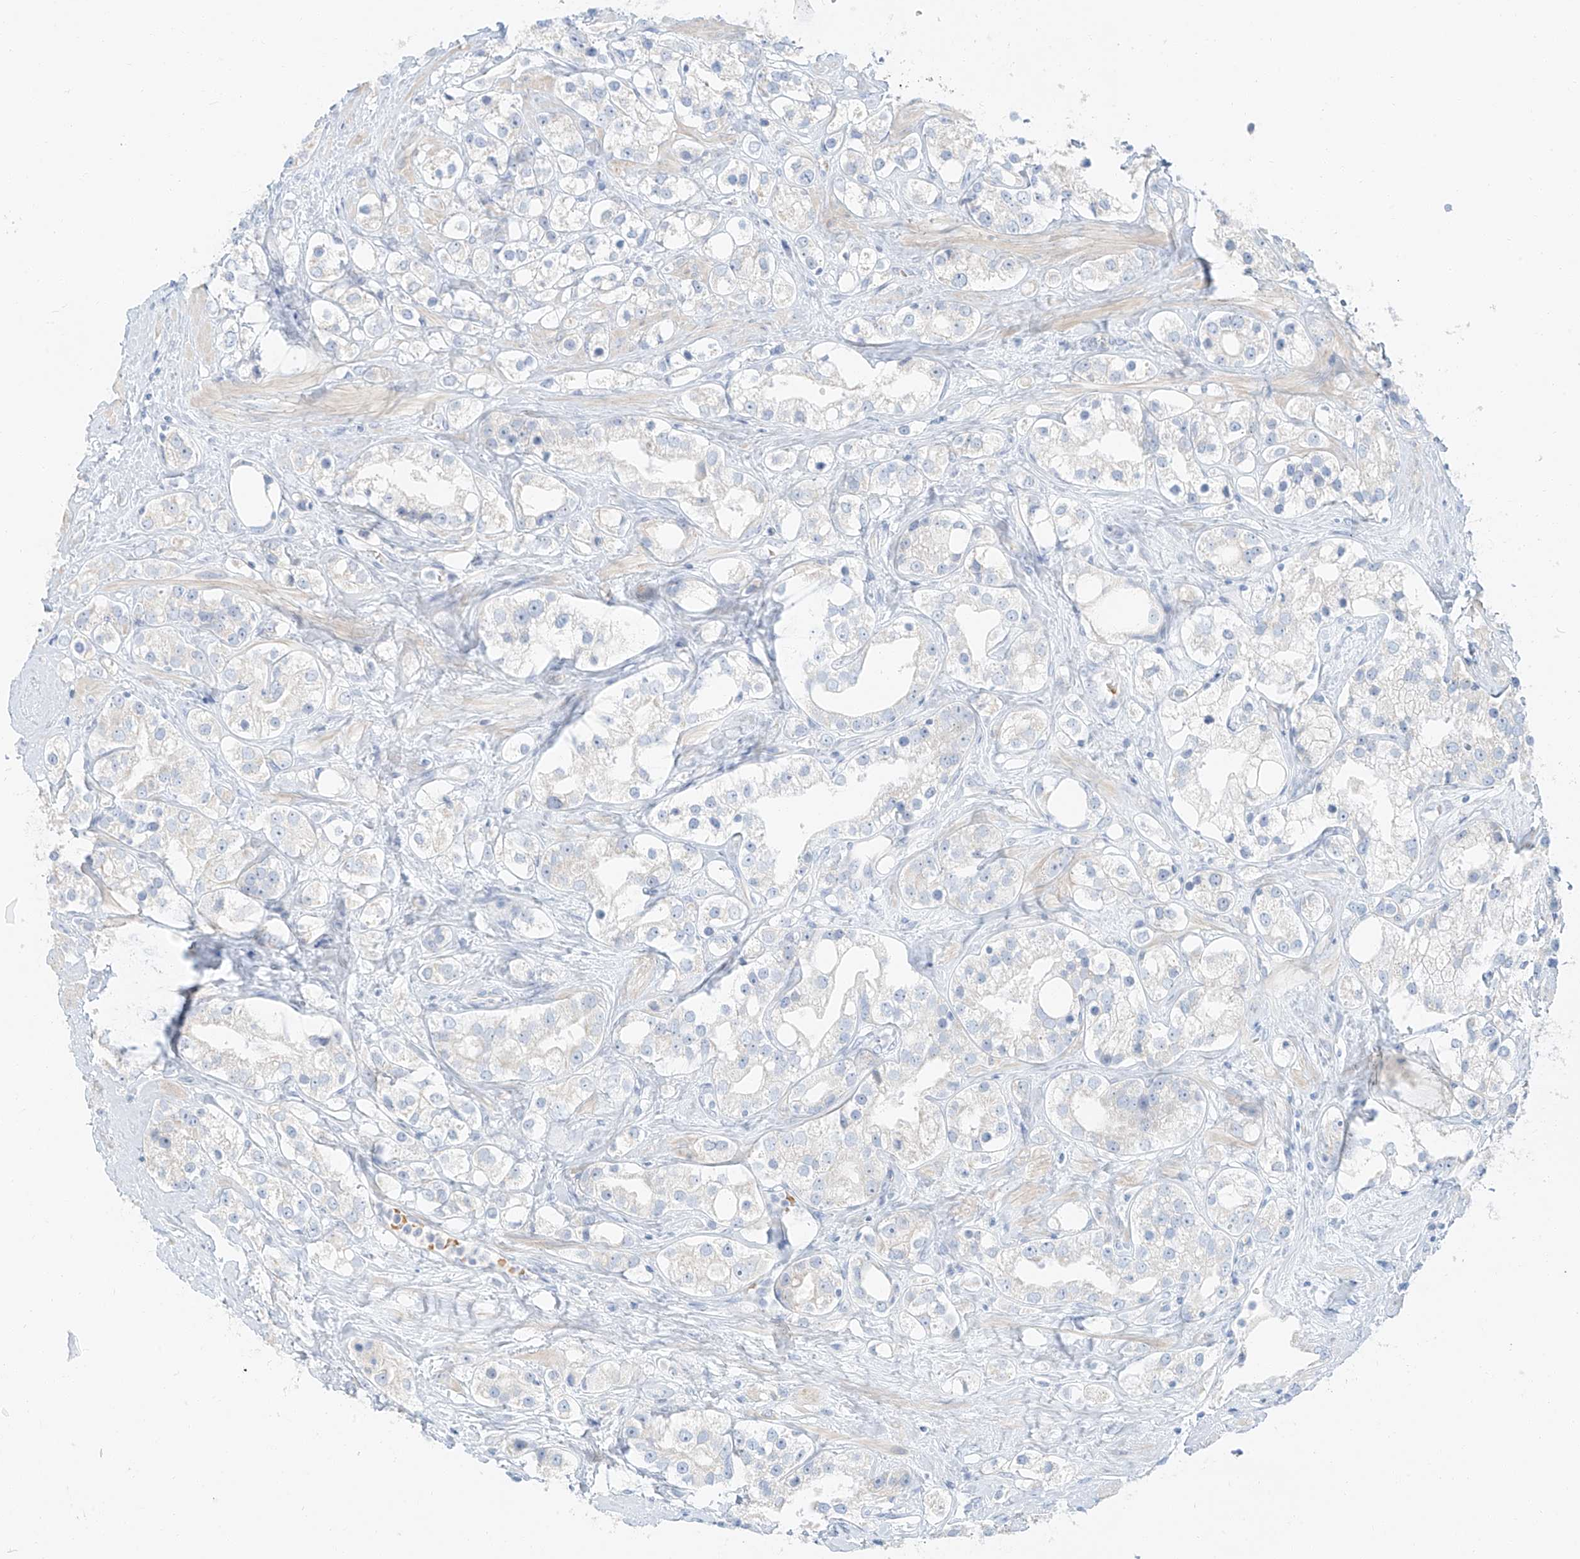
{"staining": {"intensity": "negative", "quantity": "none", "location": "none"}, "tissue": "prostate cancer", "cell_type": "Tumor cells", "image_type": "cancer", "snomed": [{"axis": "morphology", "description": "Adenocarcinoma, NOS"}, {"axis": "topography", "description": "Prostate"}], "caption": "Adenocarcinoma (prostate) was stained to show a protein in brown. There is no significant positivity in tumor cells.", "gene": "PGC", "patient": {"sex": "male", "age": 79}}